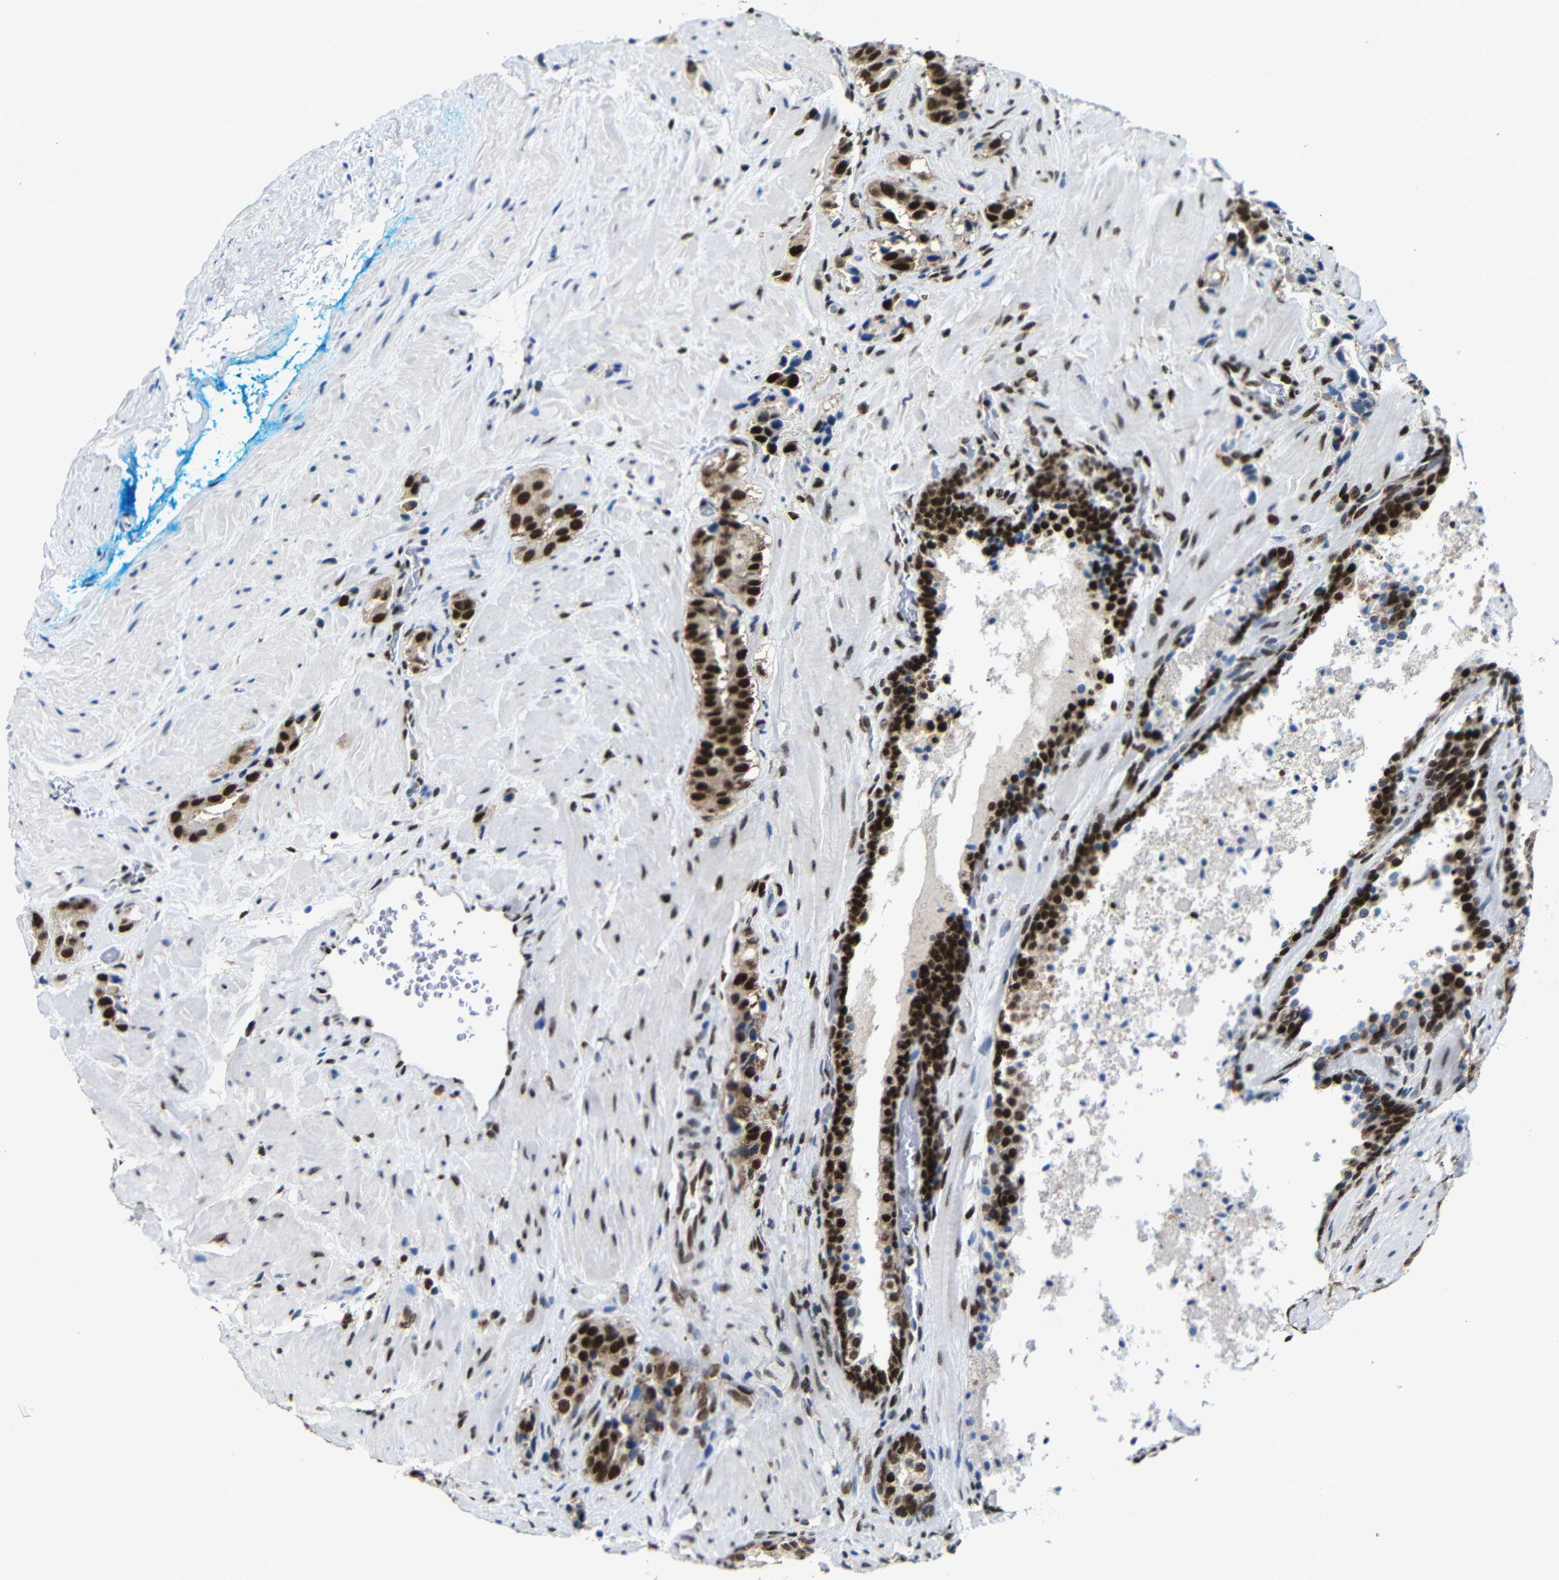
{"staining": {"intensity": "strong", "quantity": ">75%", "location": "nuclear"}, "tissue": "prostate cancer", "cell_type": "Tumor cells", "image_type": "cancer", "snomed": [{"axis": "morphology", "description": "Adenocarcinoma, High grade"}, {"axis": "topography", "description": "Prostate"}], "caption": "Immunohistochemistry (DAB (3,3'-diaminobenzidine)) staining of high-grade adenocarcinoma (prostate) demonstrates strong nuclear protein positivity in approximately >75% of tumor cells.", "gene": "PTBP1", "patient": {"sex": "male", "age": 64}}